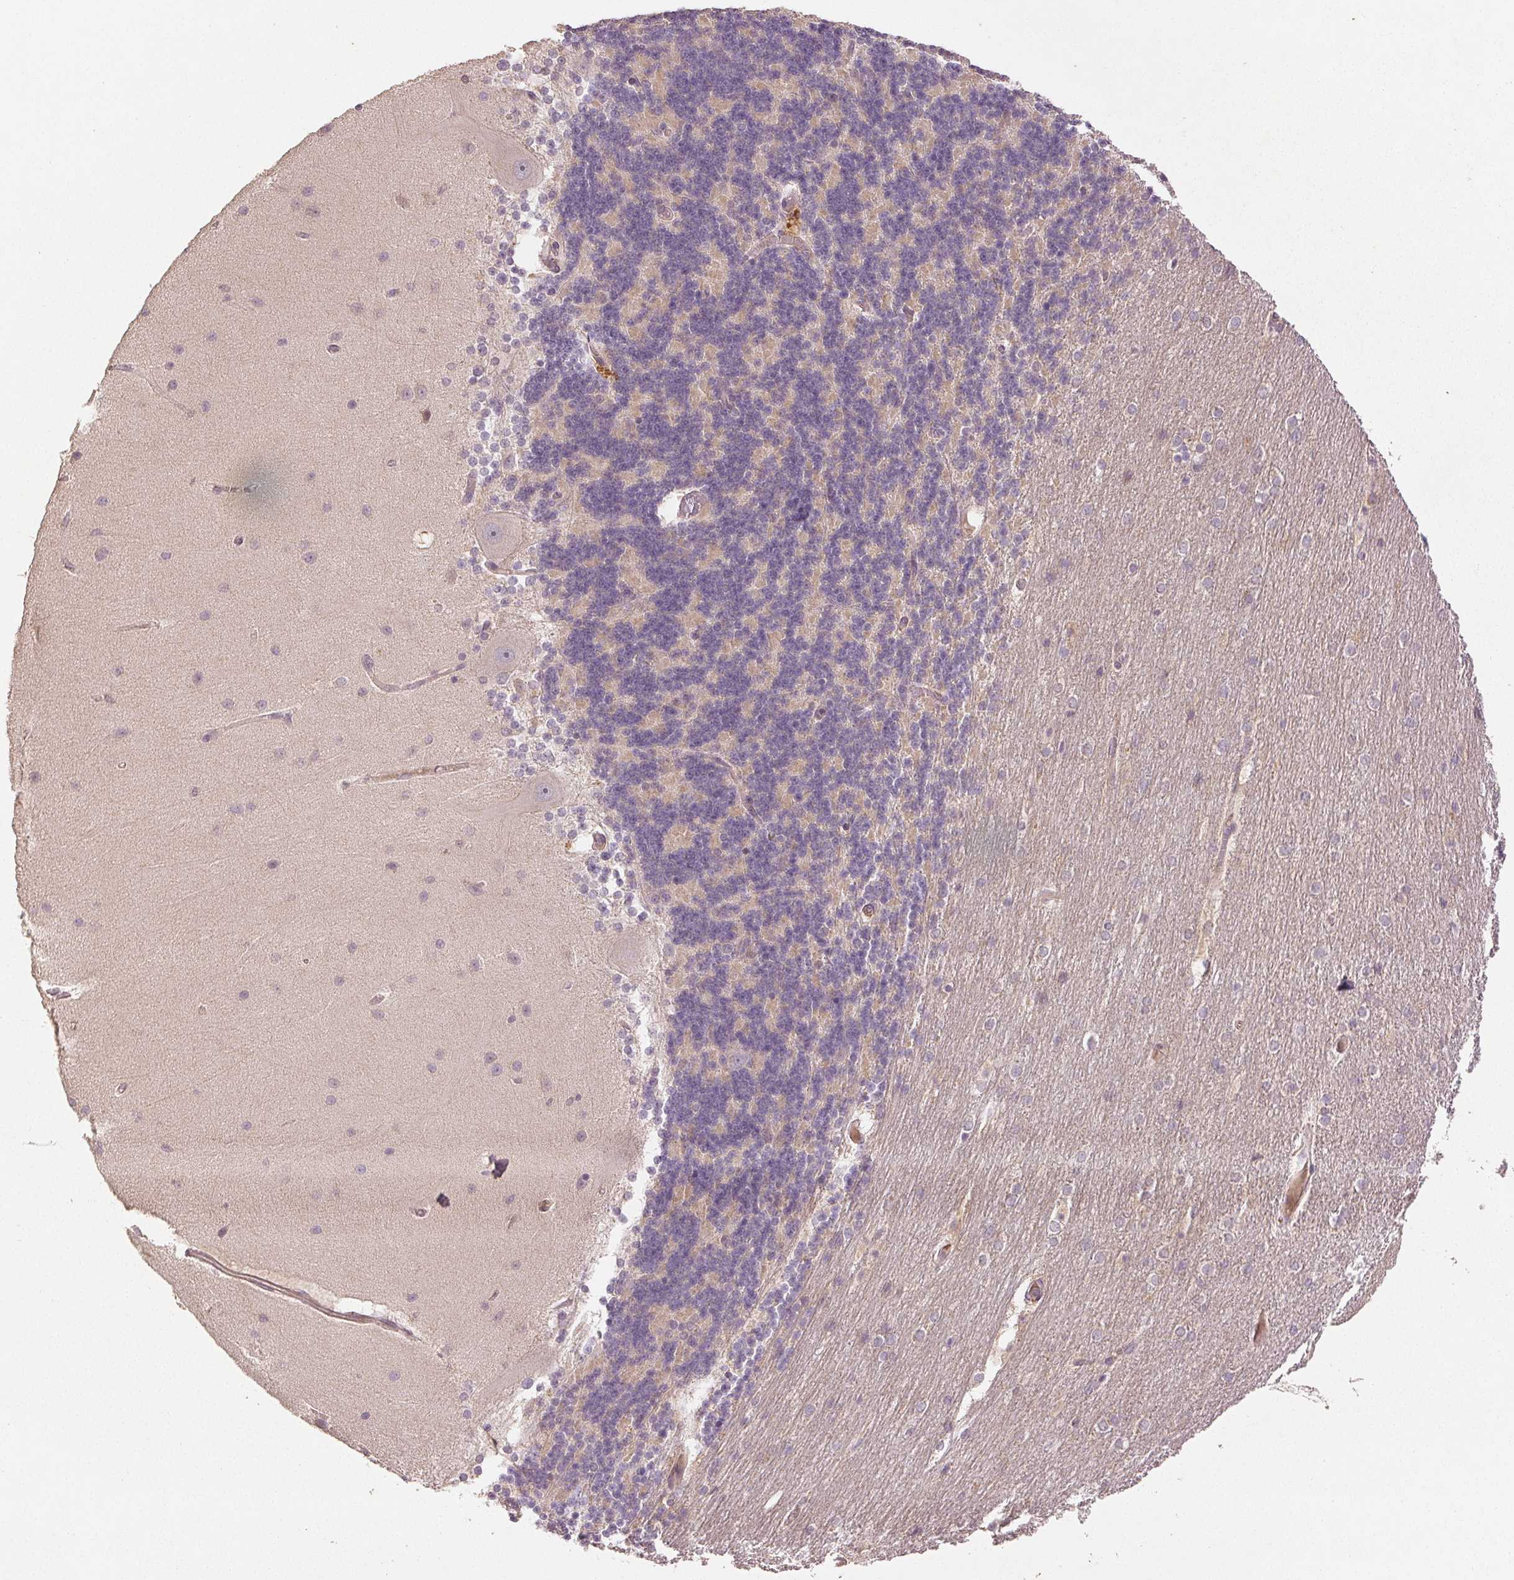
{"staining": {"intensity": "negative", "quantity": "none", "location": "none"}, "tissue": "cerebellum", "cell_type": "Cells in granular layer", "image_type": "normal", "snomed": [{"axis": "morphology", "description": "Normal tissue, NOS"}, {"axis": "topography", "description": "Cerebellum"}], "caption": "Protein analysis of benign cerebellum displays no significant positivity in cells in granular layer. (Brightfield microscopy of DAB (3,3'-diaminobenzidine) IHC at high magnification).", "gene": "YIF1B", "patient": {"sex": "female", "age": 54}}